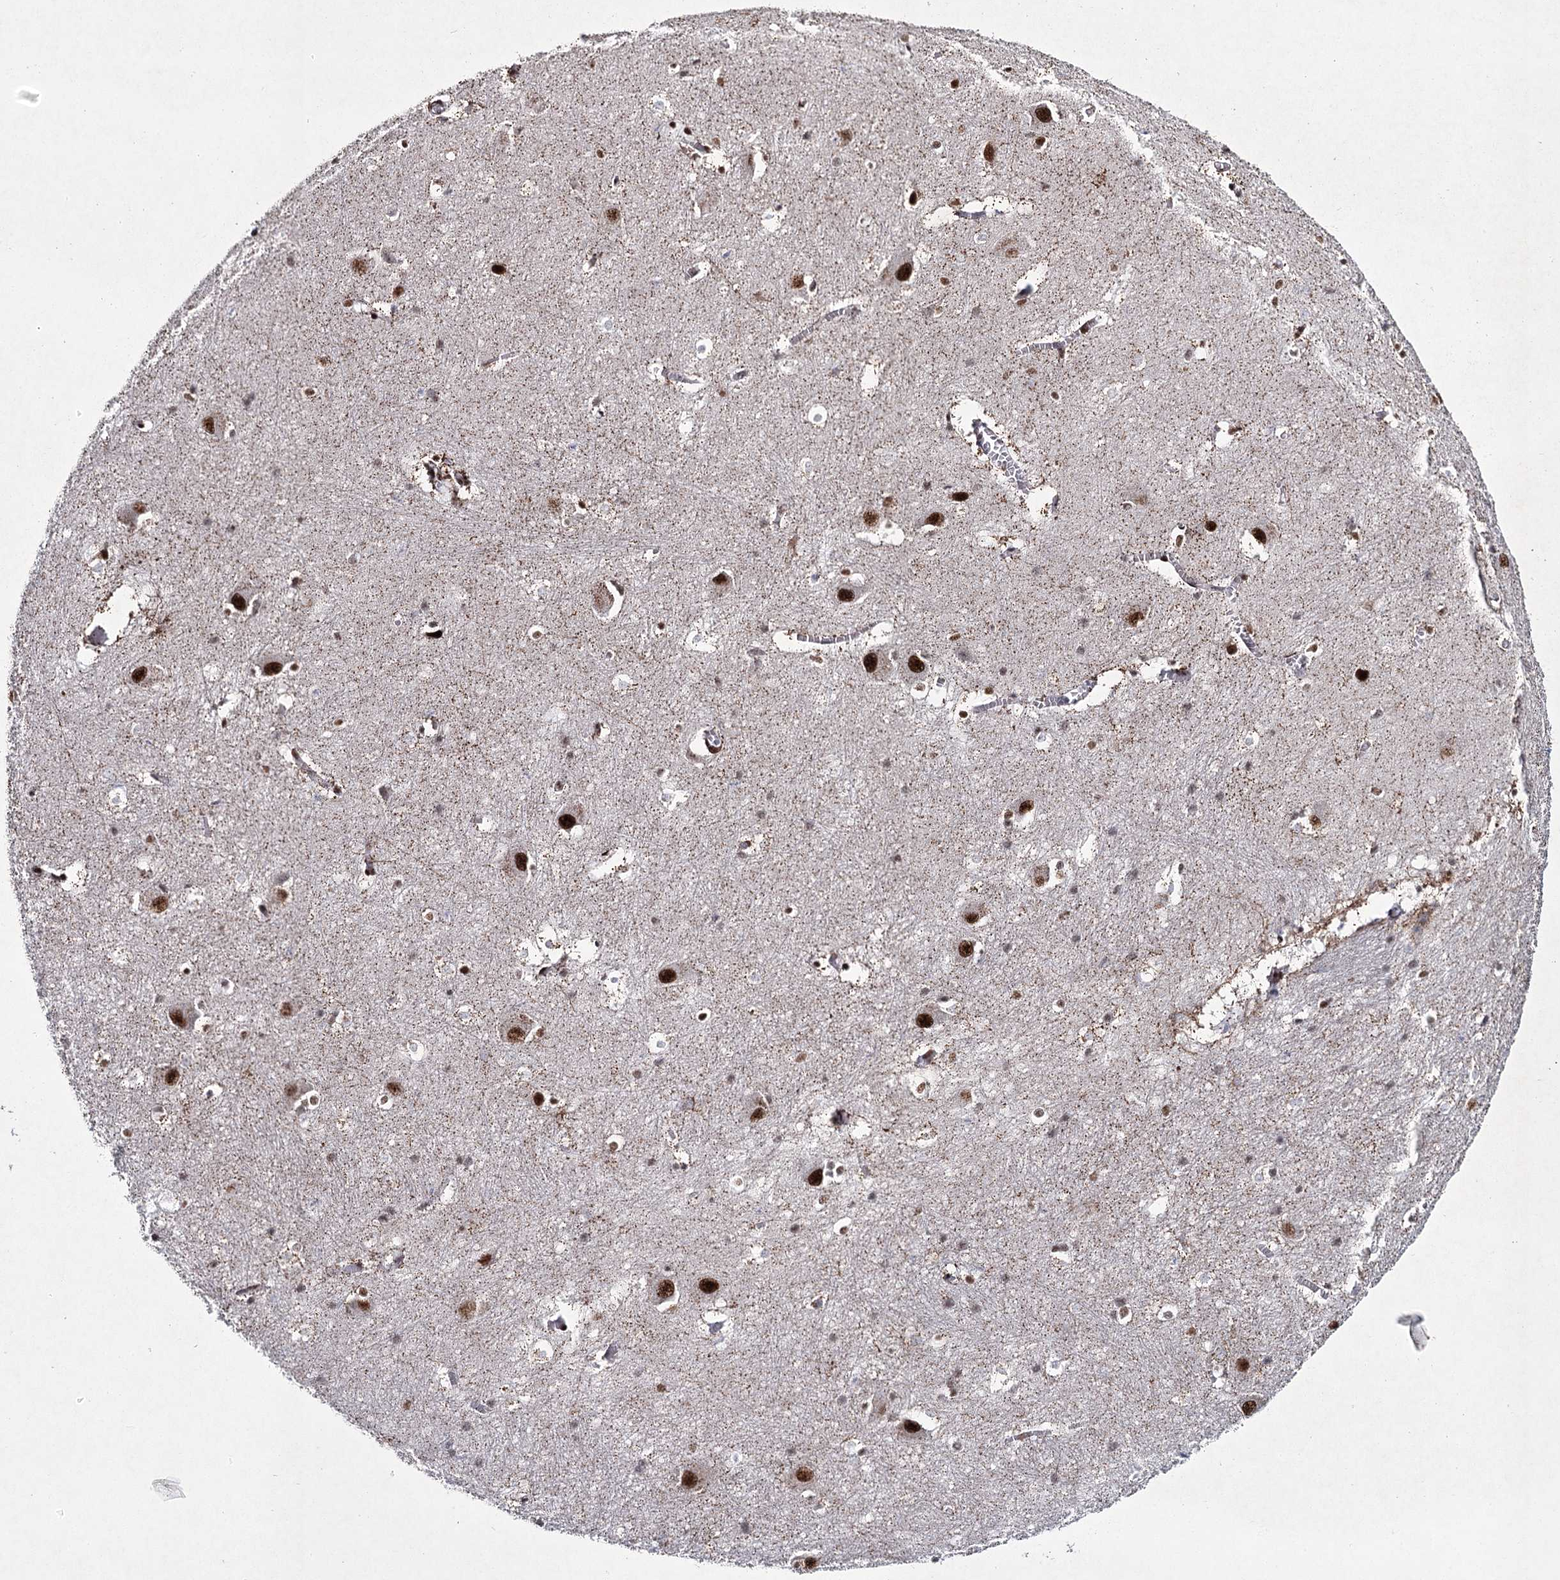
{"staining": {"intensity": "moderate", "quantity": "25%-75%", "location": "nuclear"}, "tissue": "caudate", "cell_type": "Glial cells", "image_type": "normal", "snomed": [{"axis": "morphology", "description": "Normal tissue, NOS"}, {"axis": "topography", "description": "Lateral ventricle wall"}], "caption": "DAB immunohistochemical staining of unremarkable caudate exhibits moderate nuclear protein staining in approximately 25%-75% of glial cells.", "gene": "SCAF8", "patient": {"sex": "male", "age": 37}}